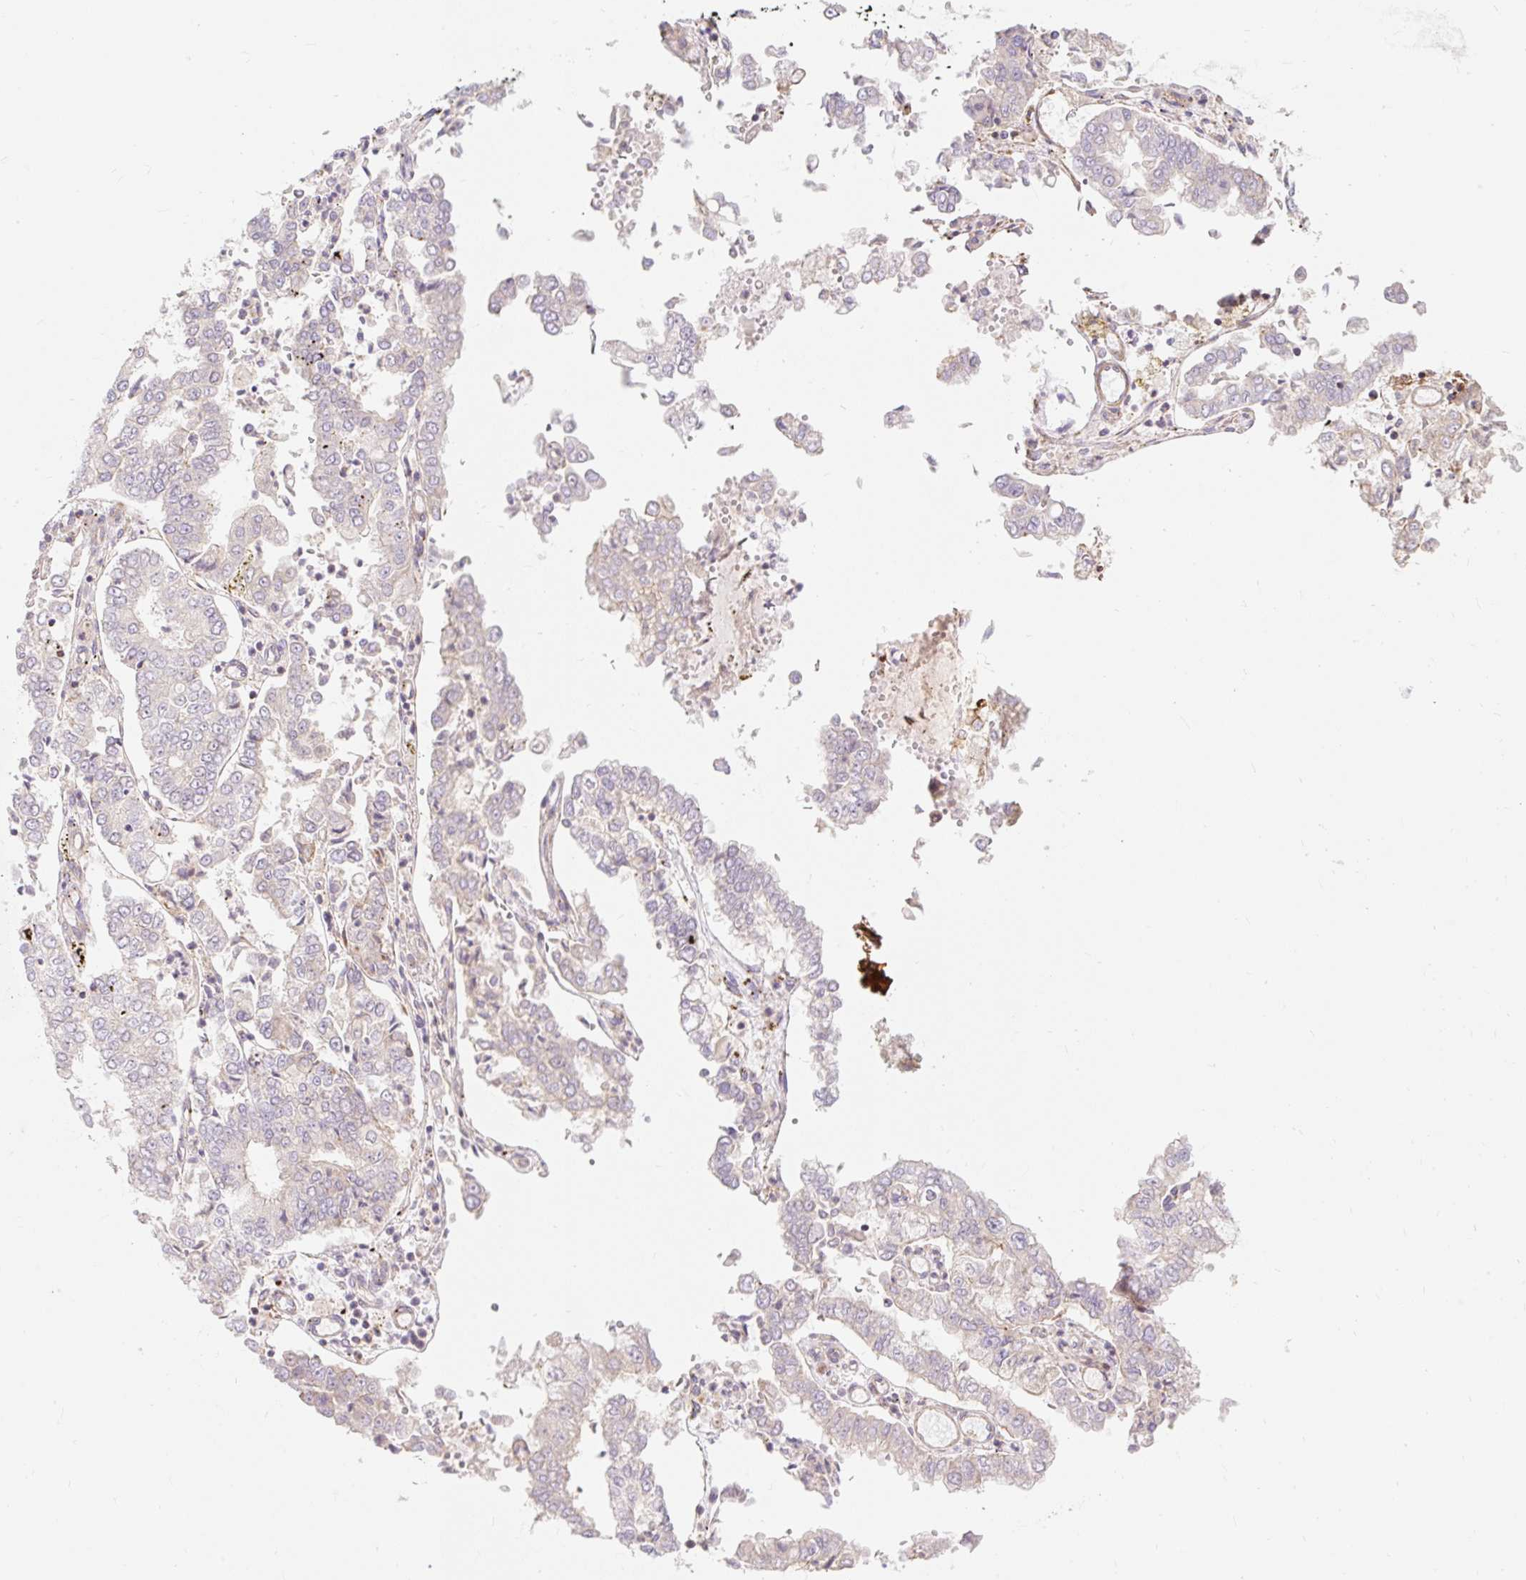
{"staining": {"intensity": "negative", "quantity": "none", "location": "none"}, "tissue": "stomach cancer", "cell_type": "Tumor cells", "image_type": "cancer", "snomed": [{"axis": "morphology", "description": "Adenocarcinoma, NOS"}, {"axis": "topography", "description": "Stomach"}], "caption": "Stomach cancer was stained to show a protein in brown. There is no significant expression in tumor cells.", "gene": "EMC10", "patient": {"sex": "male", "age": 76}}